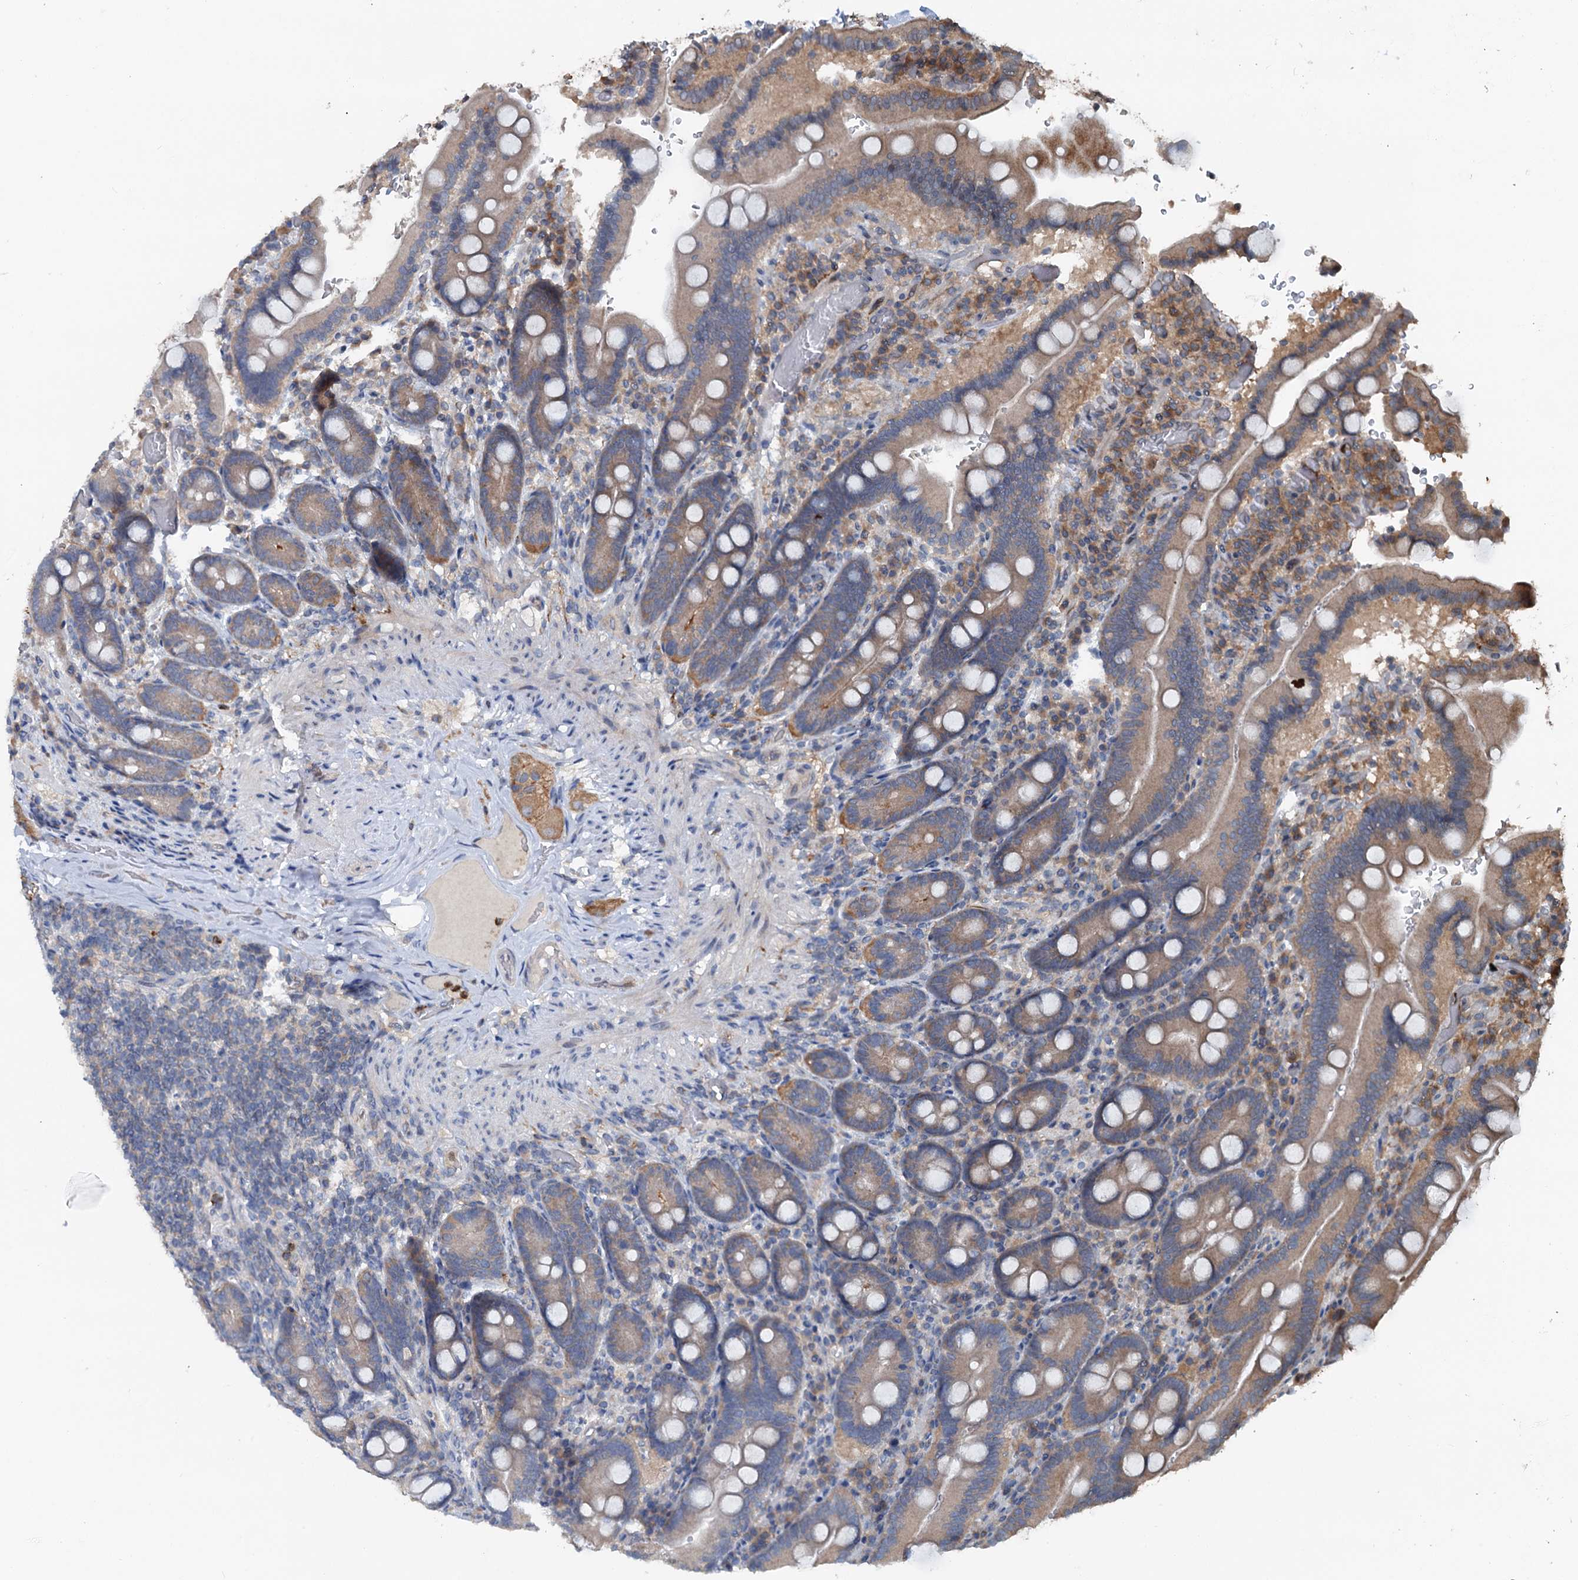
{"staining": {"intensity": "moderate", "quantity": "25%-75%", "location": "cytoplasmic/membranous"}, "tissue": "duodenum", "cell_type": "Glandular cells", "image_type": "normal", "snomed": [{"axis": "morphology", "description": "Normal tissue, NOS"}, {"axis": "topography", "description": "Duodenum"}], "caption": "Protein staining by IHC exhibits moderate cytoplasmic/membranous positivity in approximately 25%-75% of glandular cells in benign duodenum. (IHC, brightfield microscopy, high magnification).", "gene": "N4BP2L2", "patient": {"sex": "female", "age": 62}}